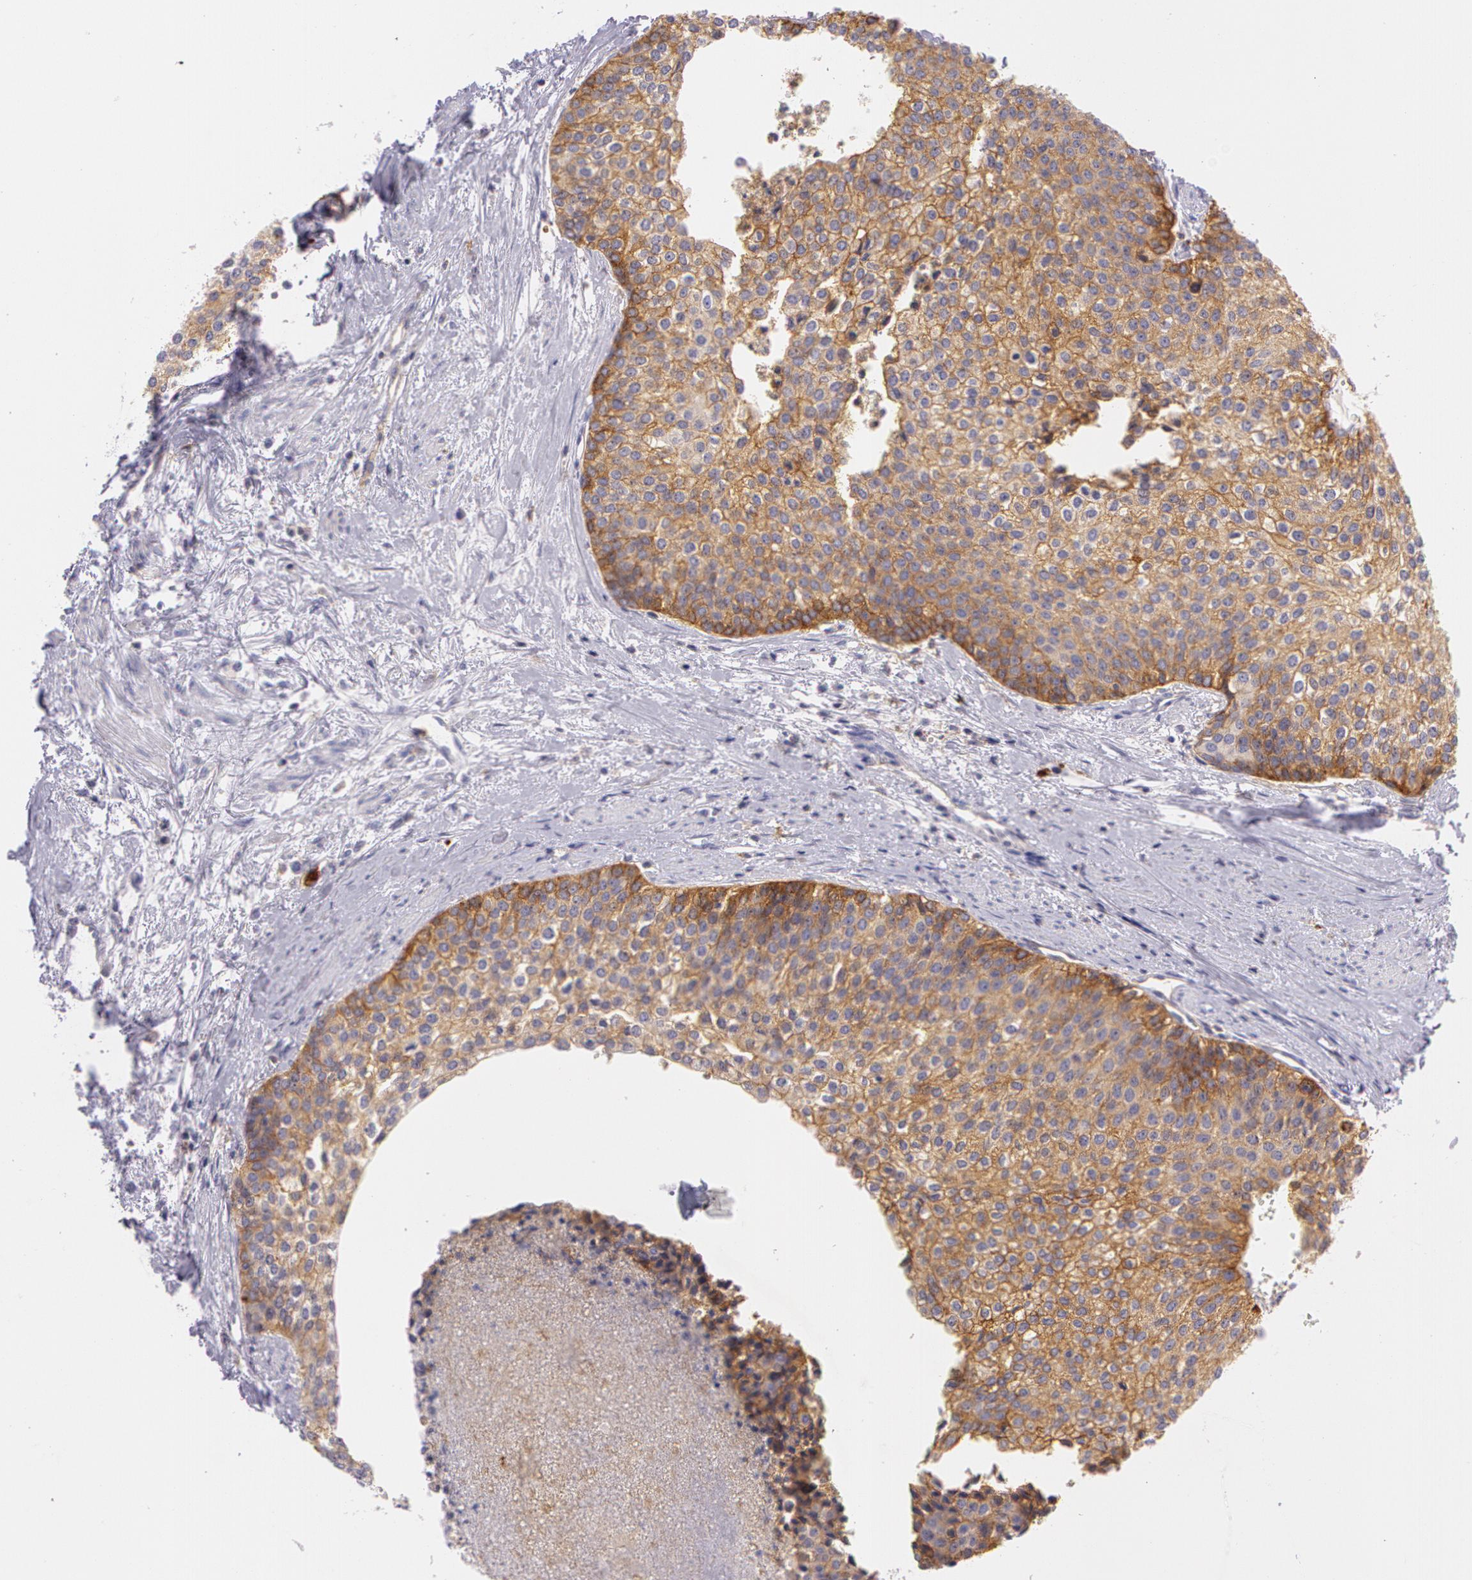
{"staining": {"intensity": "strong", "quantity": ">75%", "location": "cytoplasmic/membranous"}, "tissue": "urothelial cancer", "cell_type": "Tumor cells", "image_type": "cancer", "snomed": [{"axis": "morphology", "description": "Urothelial carcinoma, Low grade"}, {"axis": "topography", "description": "Urinary bladder"}], "caption": "A high-resolution micrograph shows immunohistochemistry staining of urothelial carcinoma (low-grade), which exhibits strong cytoplasmic/membranous positivity in about >75% of tumor cells.", "gene": "LY75", "patient": {"sex": "female", "age": 73}}